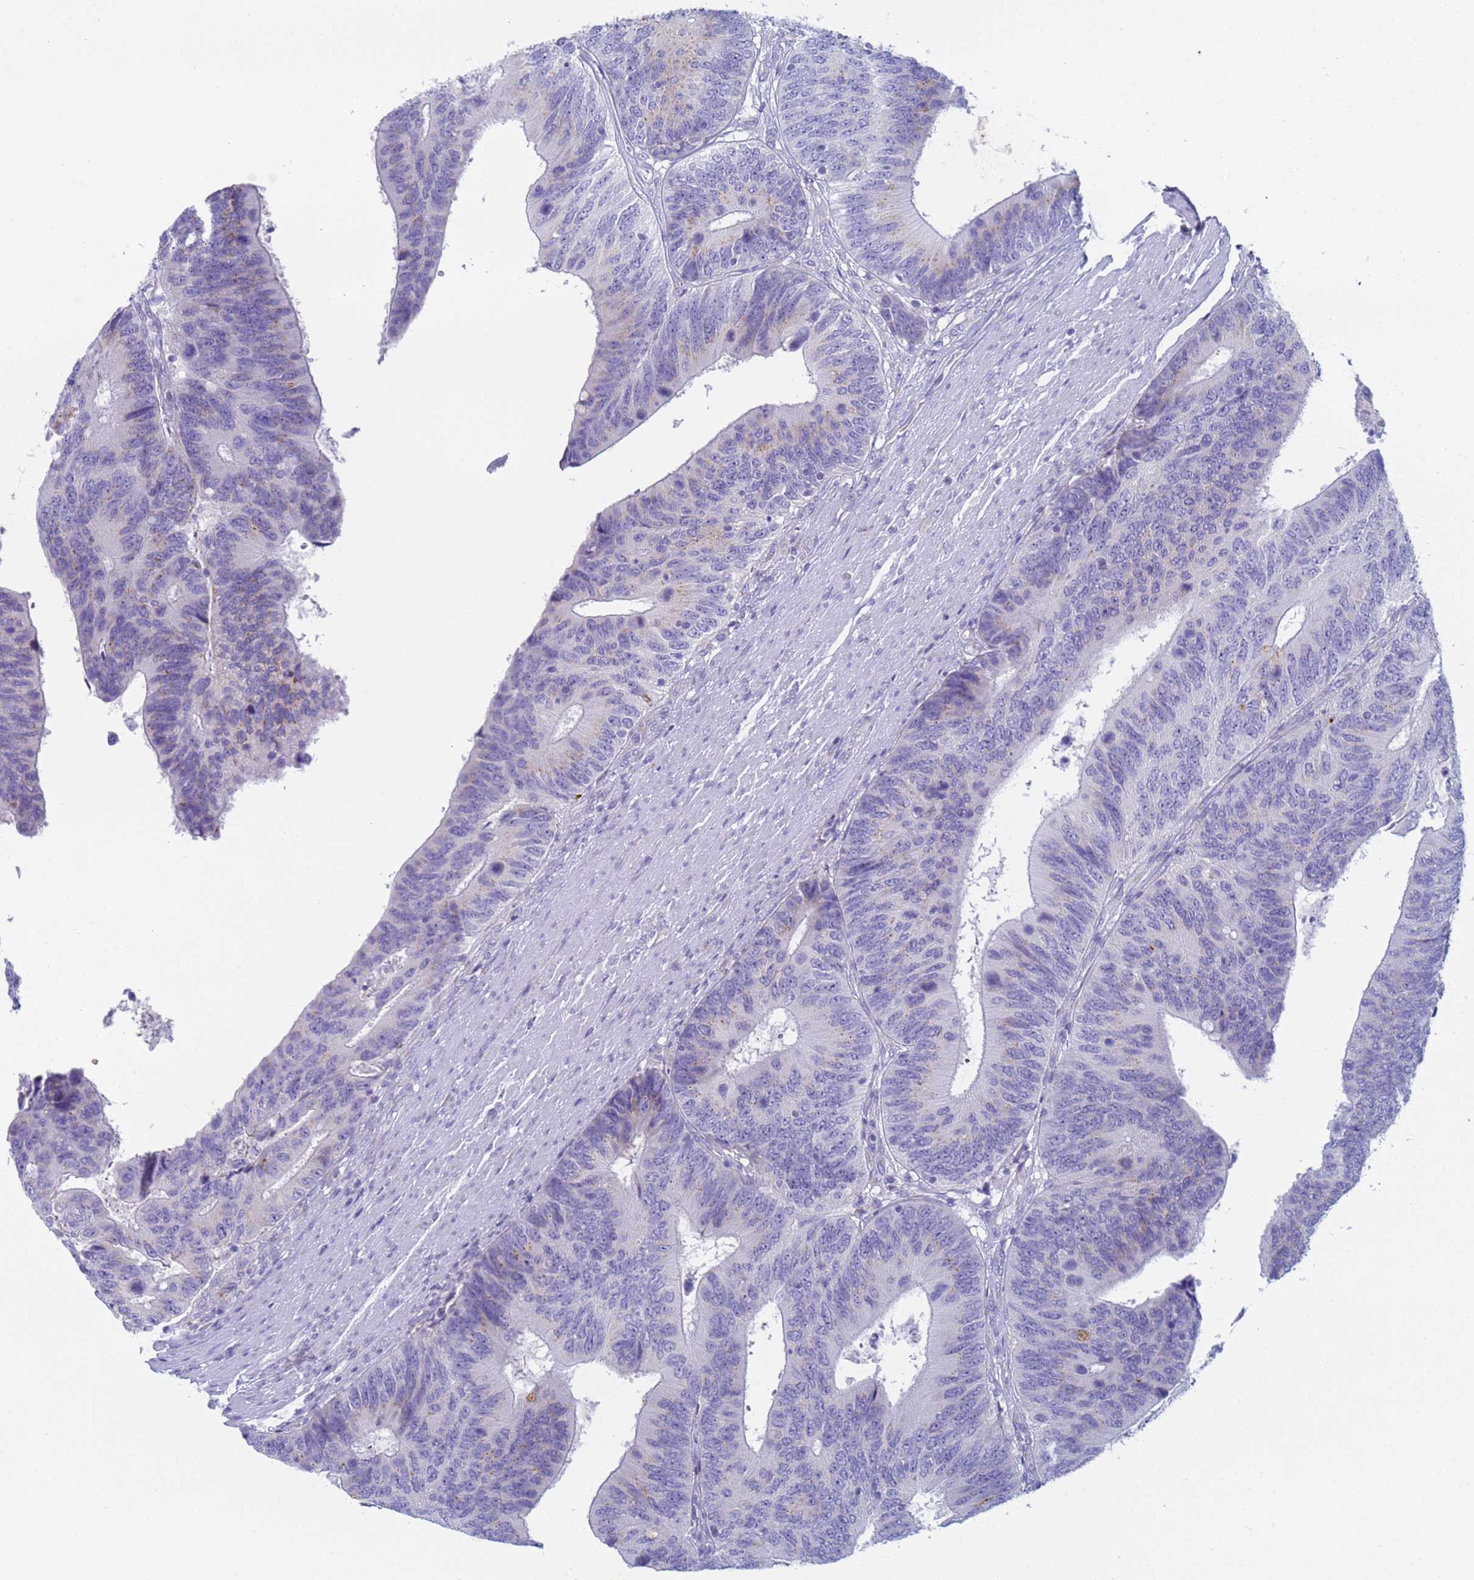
{"staining": {"intensity": "negative", "quantity": "none", "location": "none"}, "tissue": "colorectal cancer", "cell_type": "Tumor cells", "image_type": "cancer", "snomed": [{"axis": "morphology", "description": "Adenocarcinoma, NOS"}, {"axis": "topography", "description": "Colon"}], "caption": "Tumor cells are negative for protein expression in human adenocarcinoma (colorectal).", "gene": "CR1", "patient": {"sex": "male", "age": 87}}